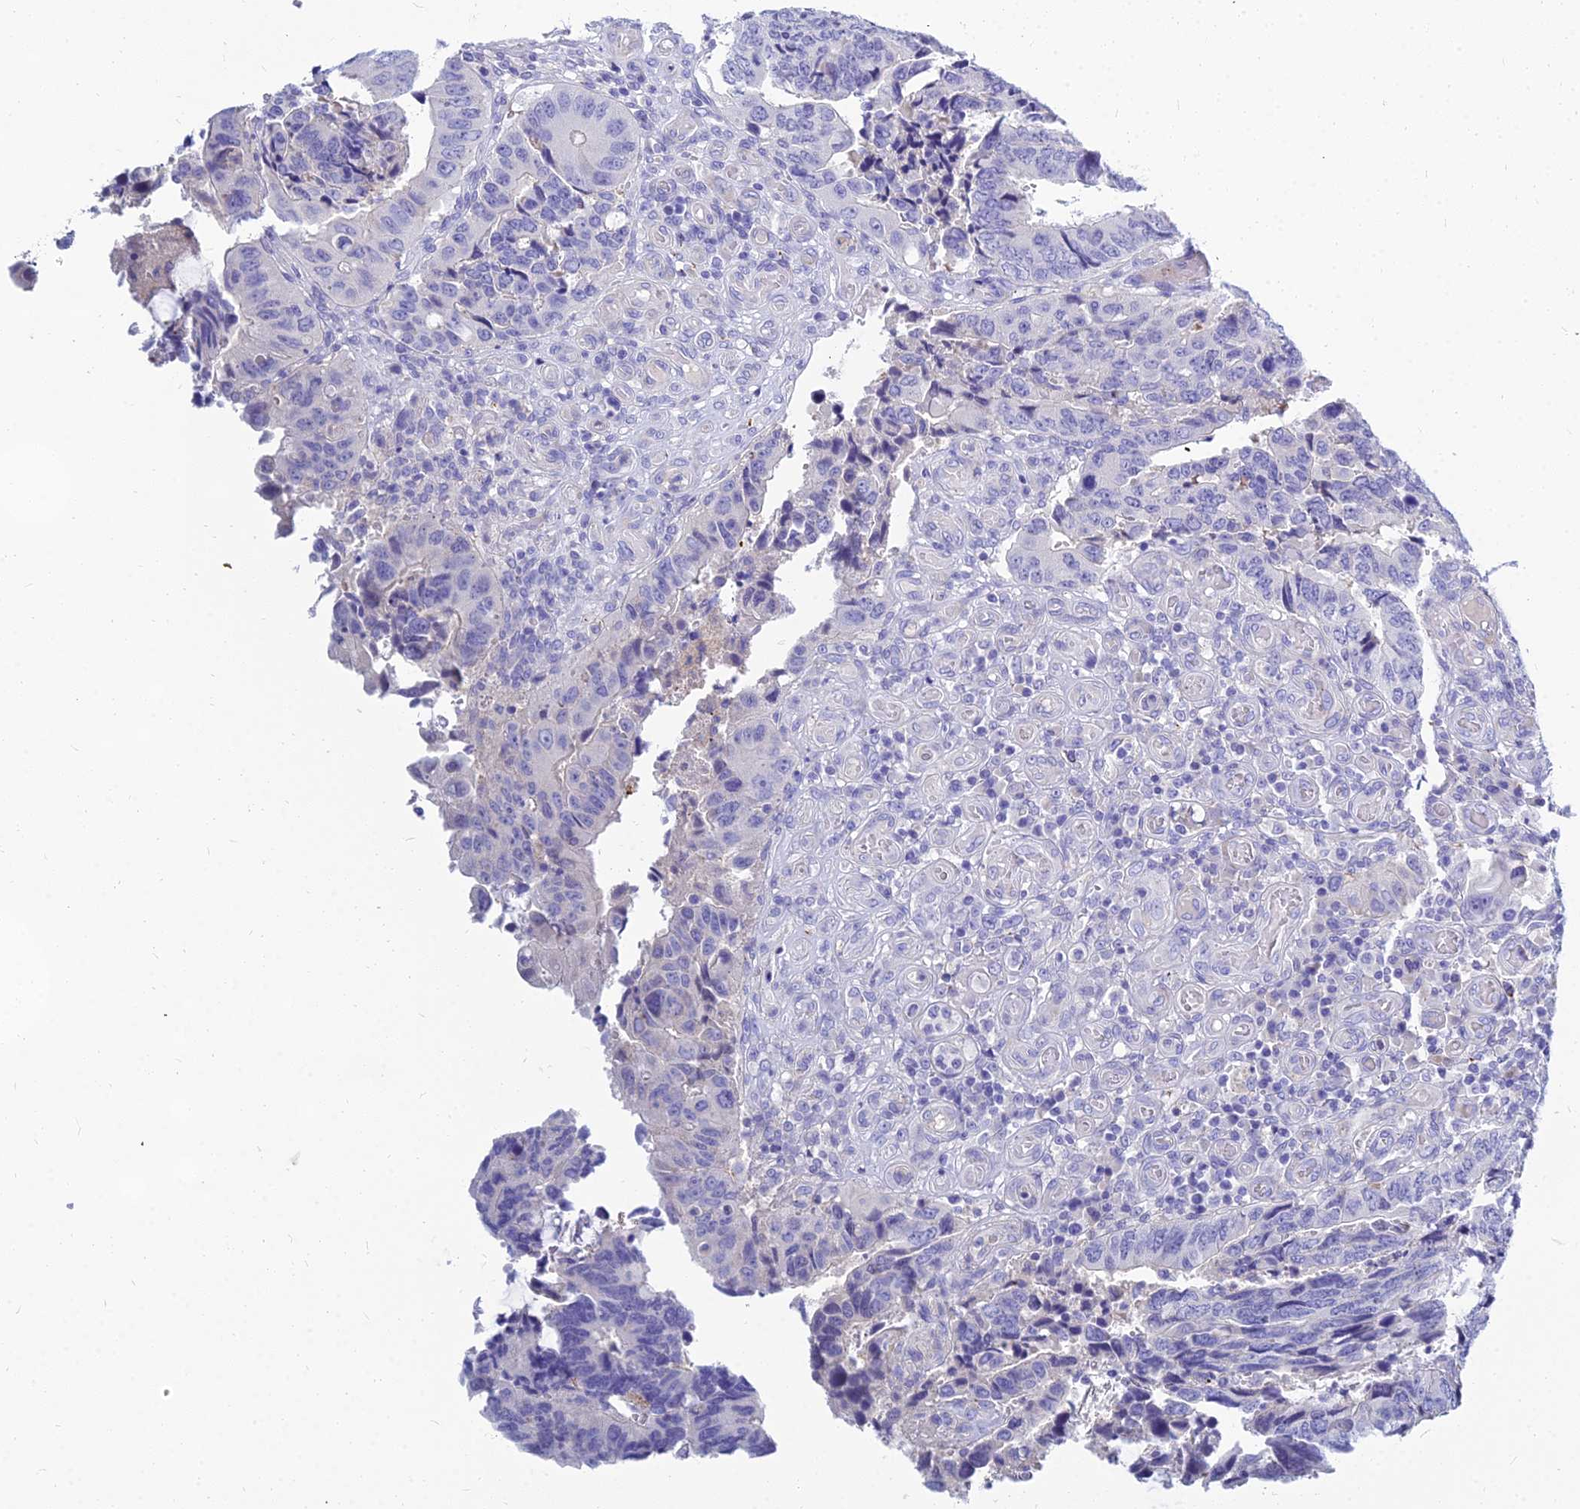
{"staining": {"intensity": "negative", "quantity": "none", "location": "none"}, "tissue": "colorectal cancer", "cell_type": "Tumor cells", "image_type": "cancer", "snomed": [{"axis": "morphology", "description": "Adenocarcinoma, NOS"}, {"axis": "topography", "description": "Colon"}], "caption": "Immunohistochemistry of human colorectal adenocarcinoma reveals no expression in tumor cells.", "gene": "ZNF552", "patient": {"sex": "male", "age": 87}}